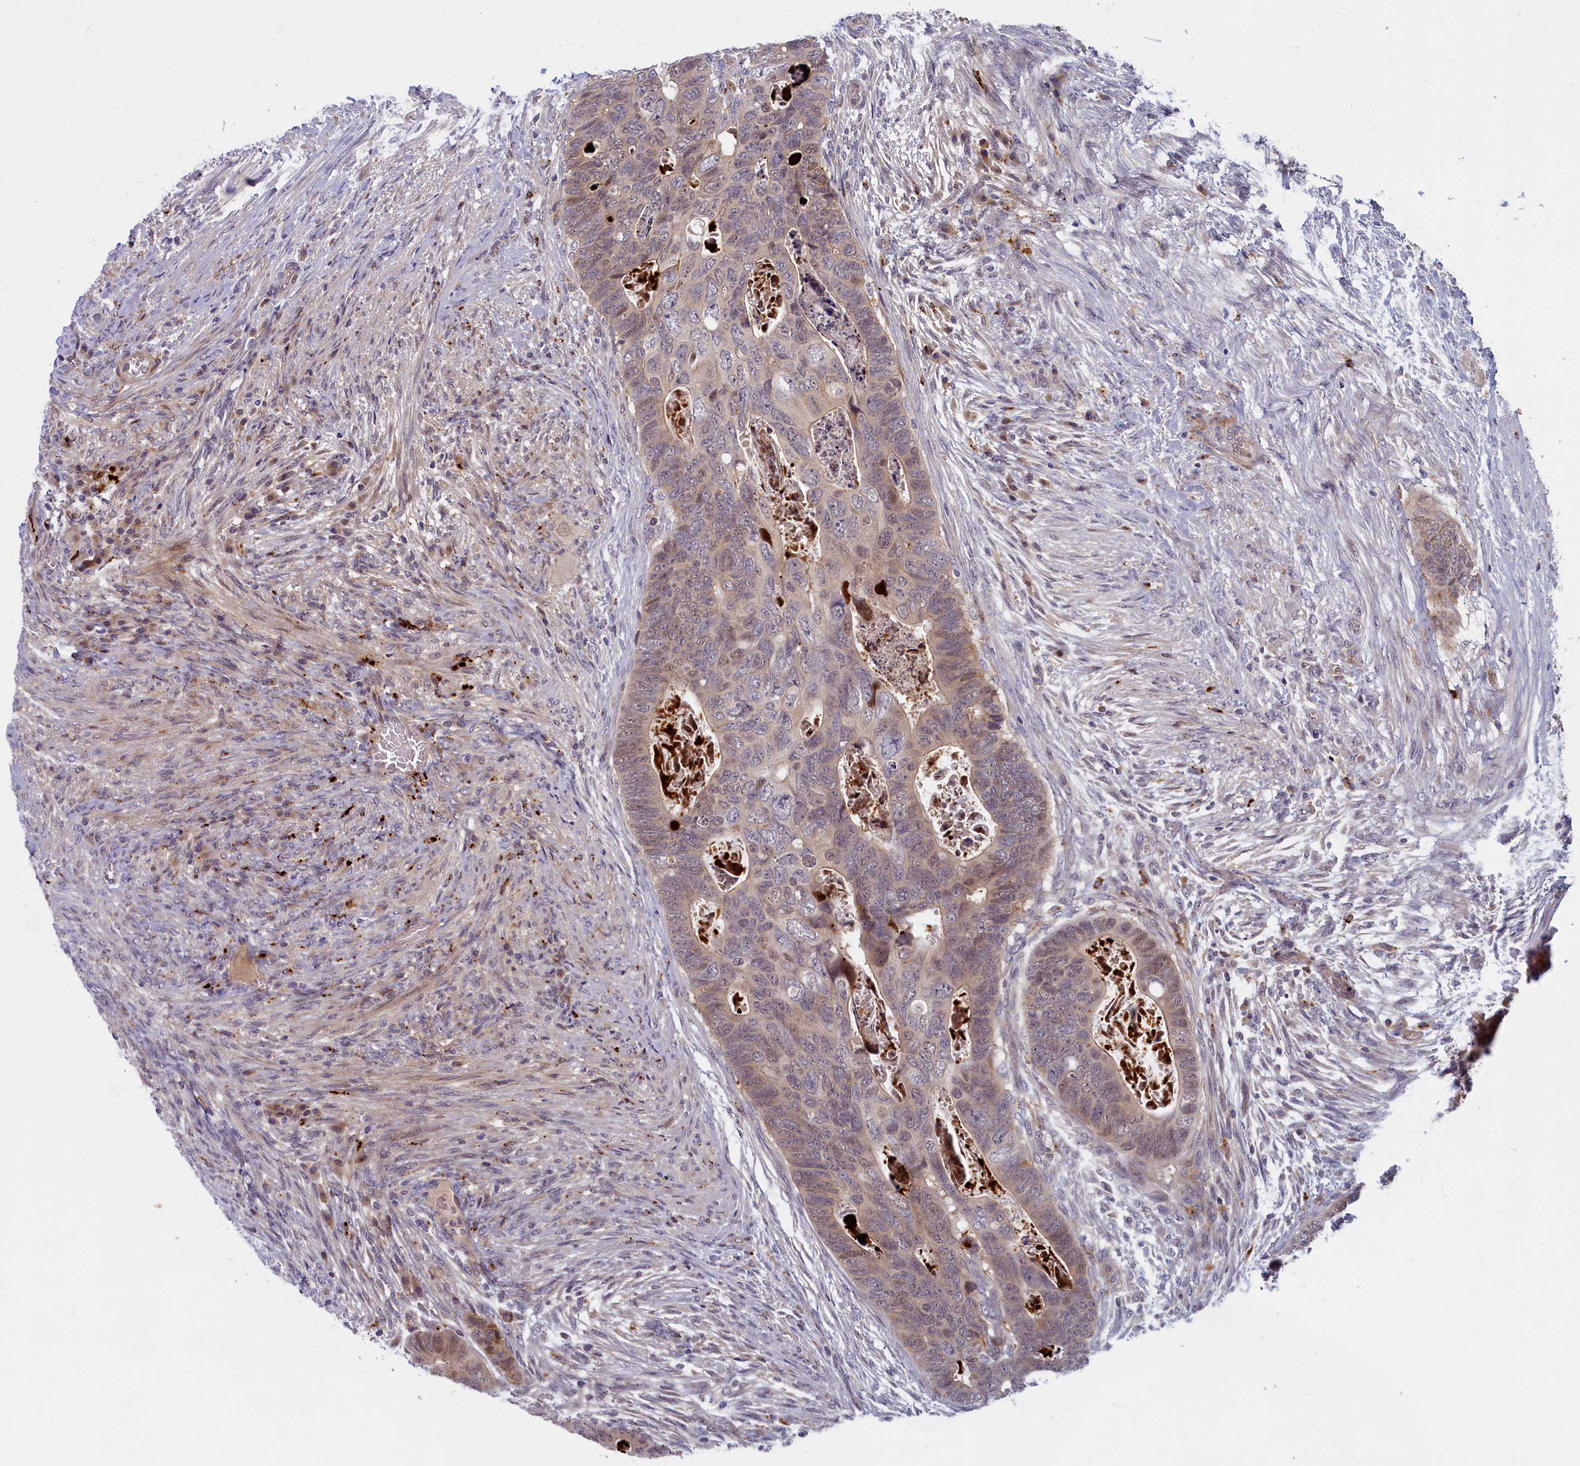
{"staining": {"intensity": "weak", "quantity": "25%-75%", "location": "cytoplasmic/membranous,nuclear"}, "tissue": "colorectal cancer", "cell_type": "Tumor cells", "image_type": "cancer", "snomed": [{"axis": "morphology", "description": "Adenocarcinoma, NOS"}, {"axis": "topography", "description": "Rectum"}], "caption": "This histopathology image exhibits immunohistochemistry staining of human adenocarcinoma (colorectal), with low weak cytoplasmic/membranous and nuclear expression in approximately 25%-75% of tumor cells.", "gene": "FCSK", "patient": {"sex": "female", "age": 78}}